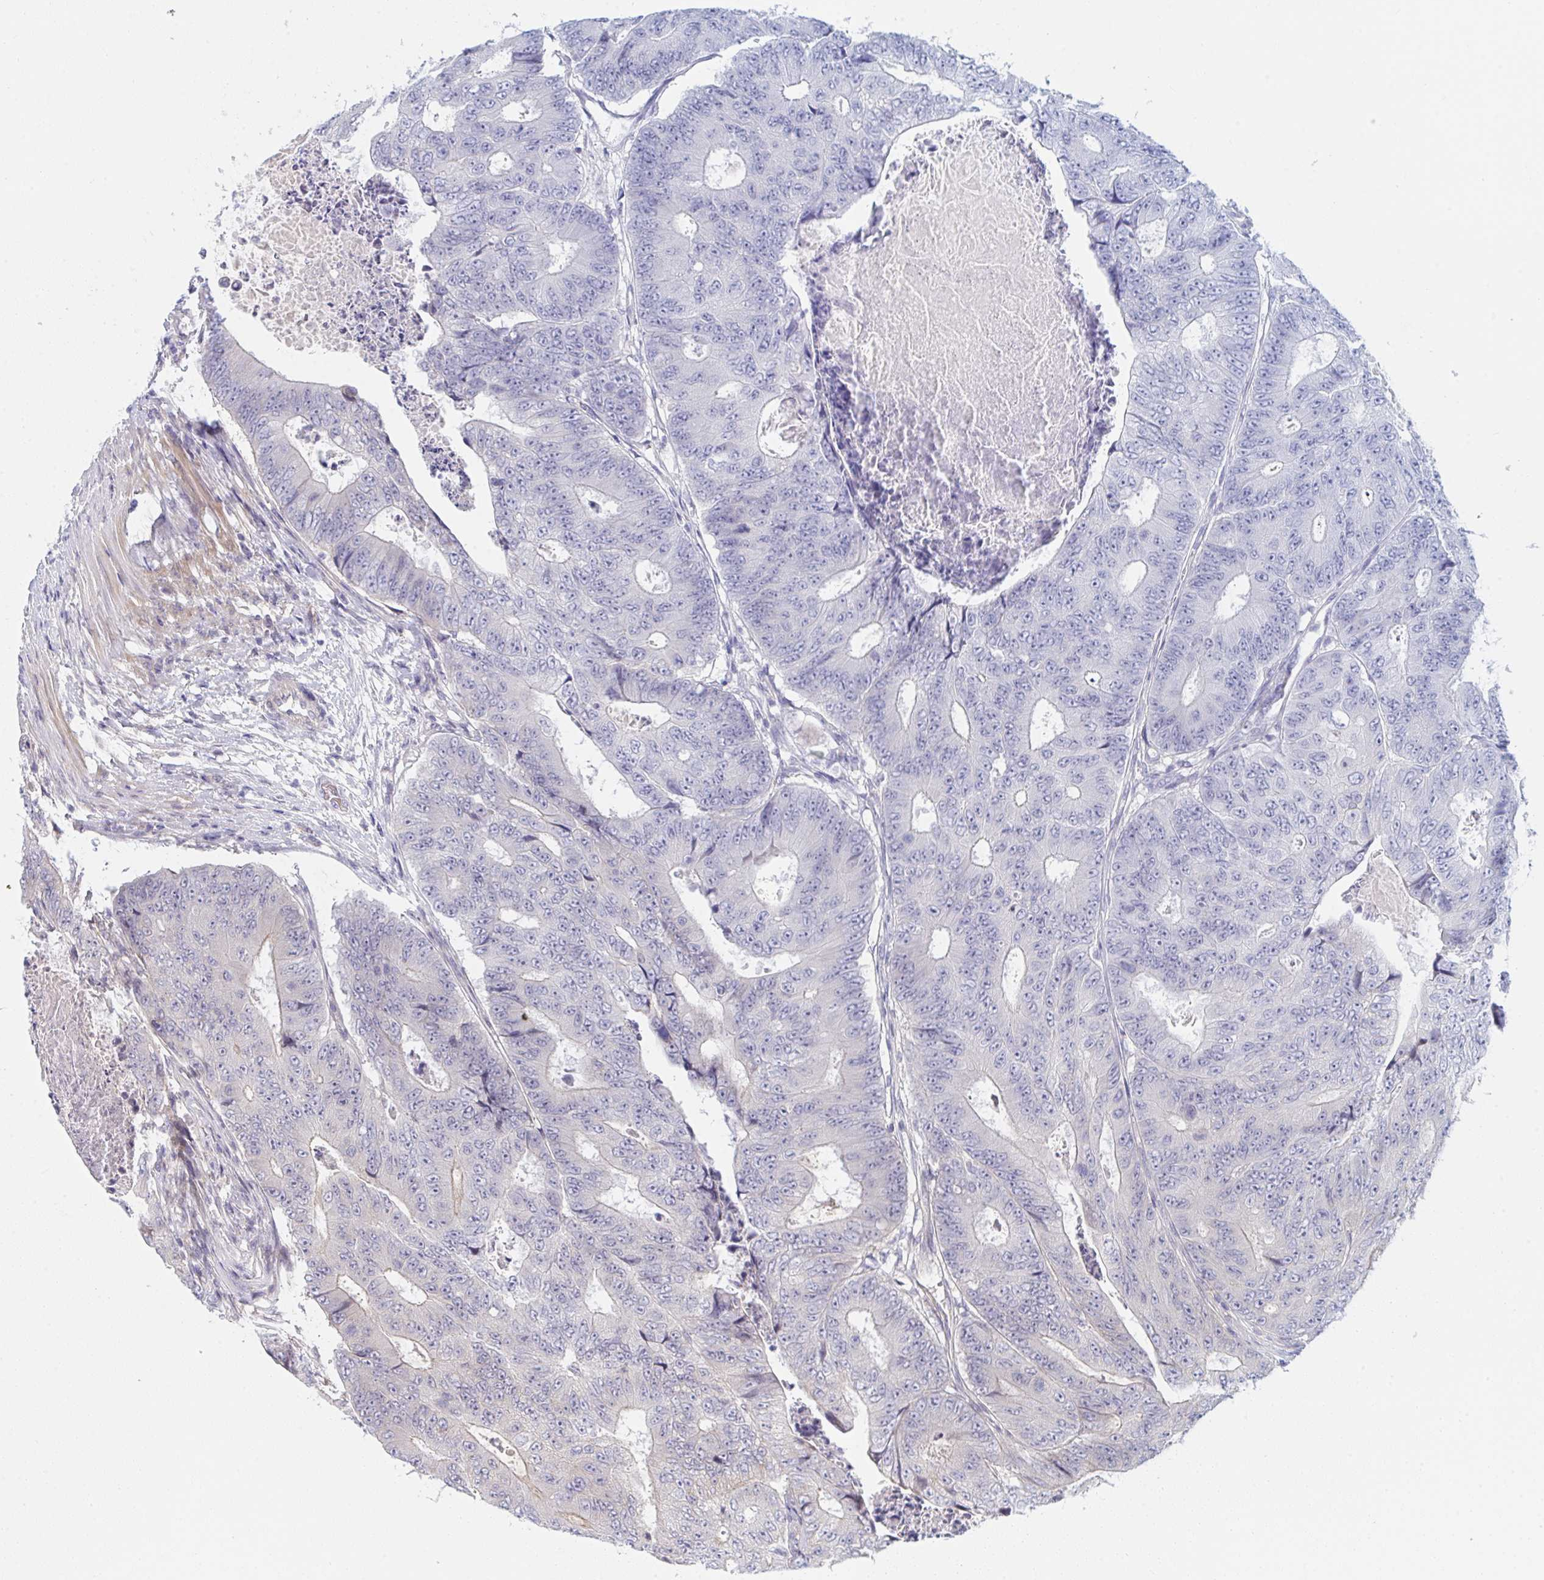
{"staining": {"intensity": "negative", "quantity": "none", "location": "none"}, "tissue": "colorectal cancer", "cell_type": "Tumor cells", "image_type": "cancer", "snomed": [{"axis": "morphology", "description": "Adenocarcinoma, NOS"}, {"axis": "topography", "description": "Colon"}], "caption": "An immunohistochemistry (IHC) photomicrograph of colorectal cancer (adenocarcinoma) is shown. There is no staining in tumor cells of colorectal cancer (adenocarcinoma).", "gene": "TNFSF4", "patient": {"sex": "female", "age": 48}}